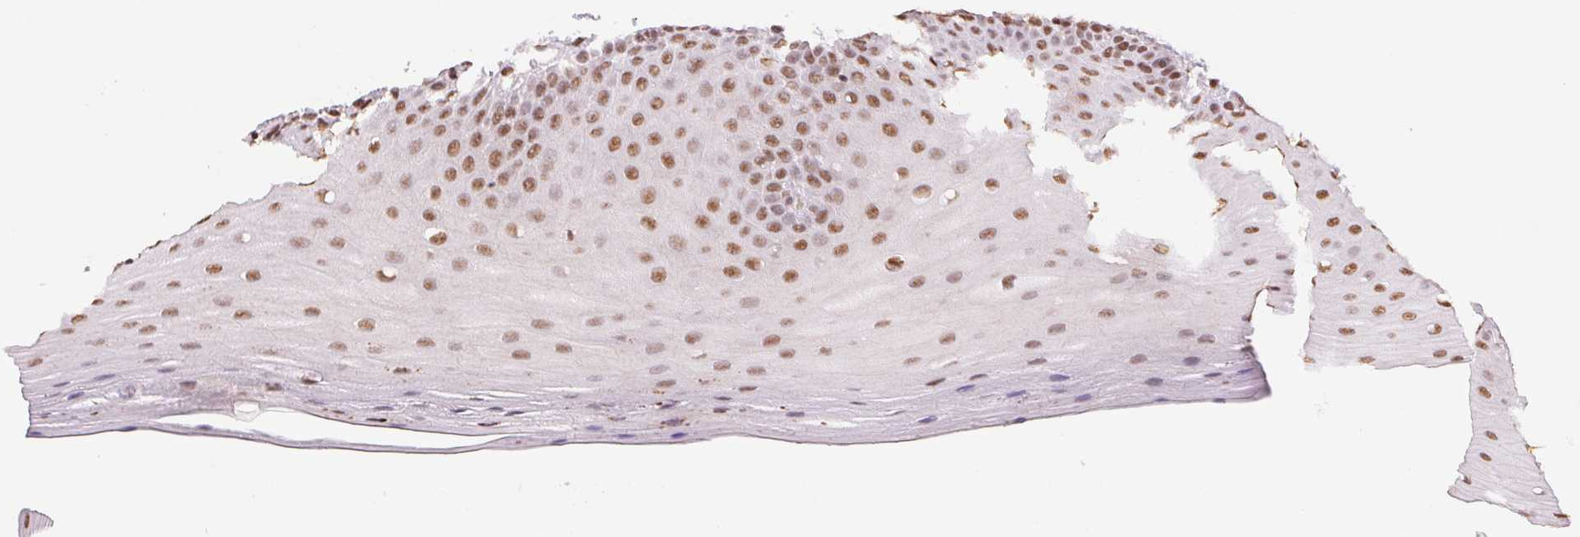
{"staining": {"intensity": "strong", "quantity": ">75%", "location": "nuclear"}, "tissue": "oral mucosa", "cell_type": "Squamous epithelial cells", "image_type": "normal", "snomed": [{"axis": "morphology", "description": "Normal tissue, NOS"}, {"axis": "morphology", "description": "Normal morphology"}, {"axis": "topography", "description": "Oral tissue"}], "caption": "This histopathology image exhibits IHC staining of unremarkable human oral mucosa, with high strong nuclear positivity in about >75% of squamous epithelial cells.", "gene": "SREK1", "patient": {"sex": "female", "age": 76}}